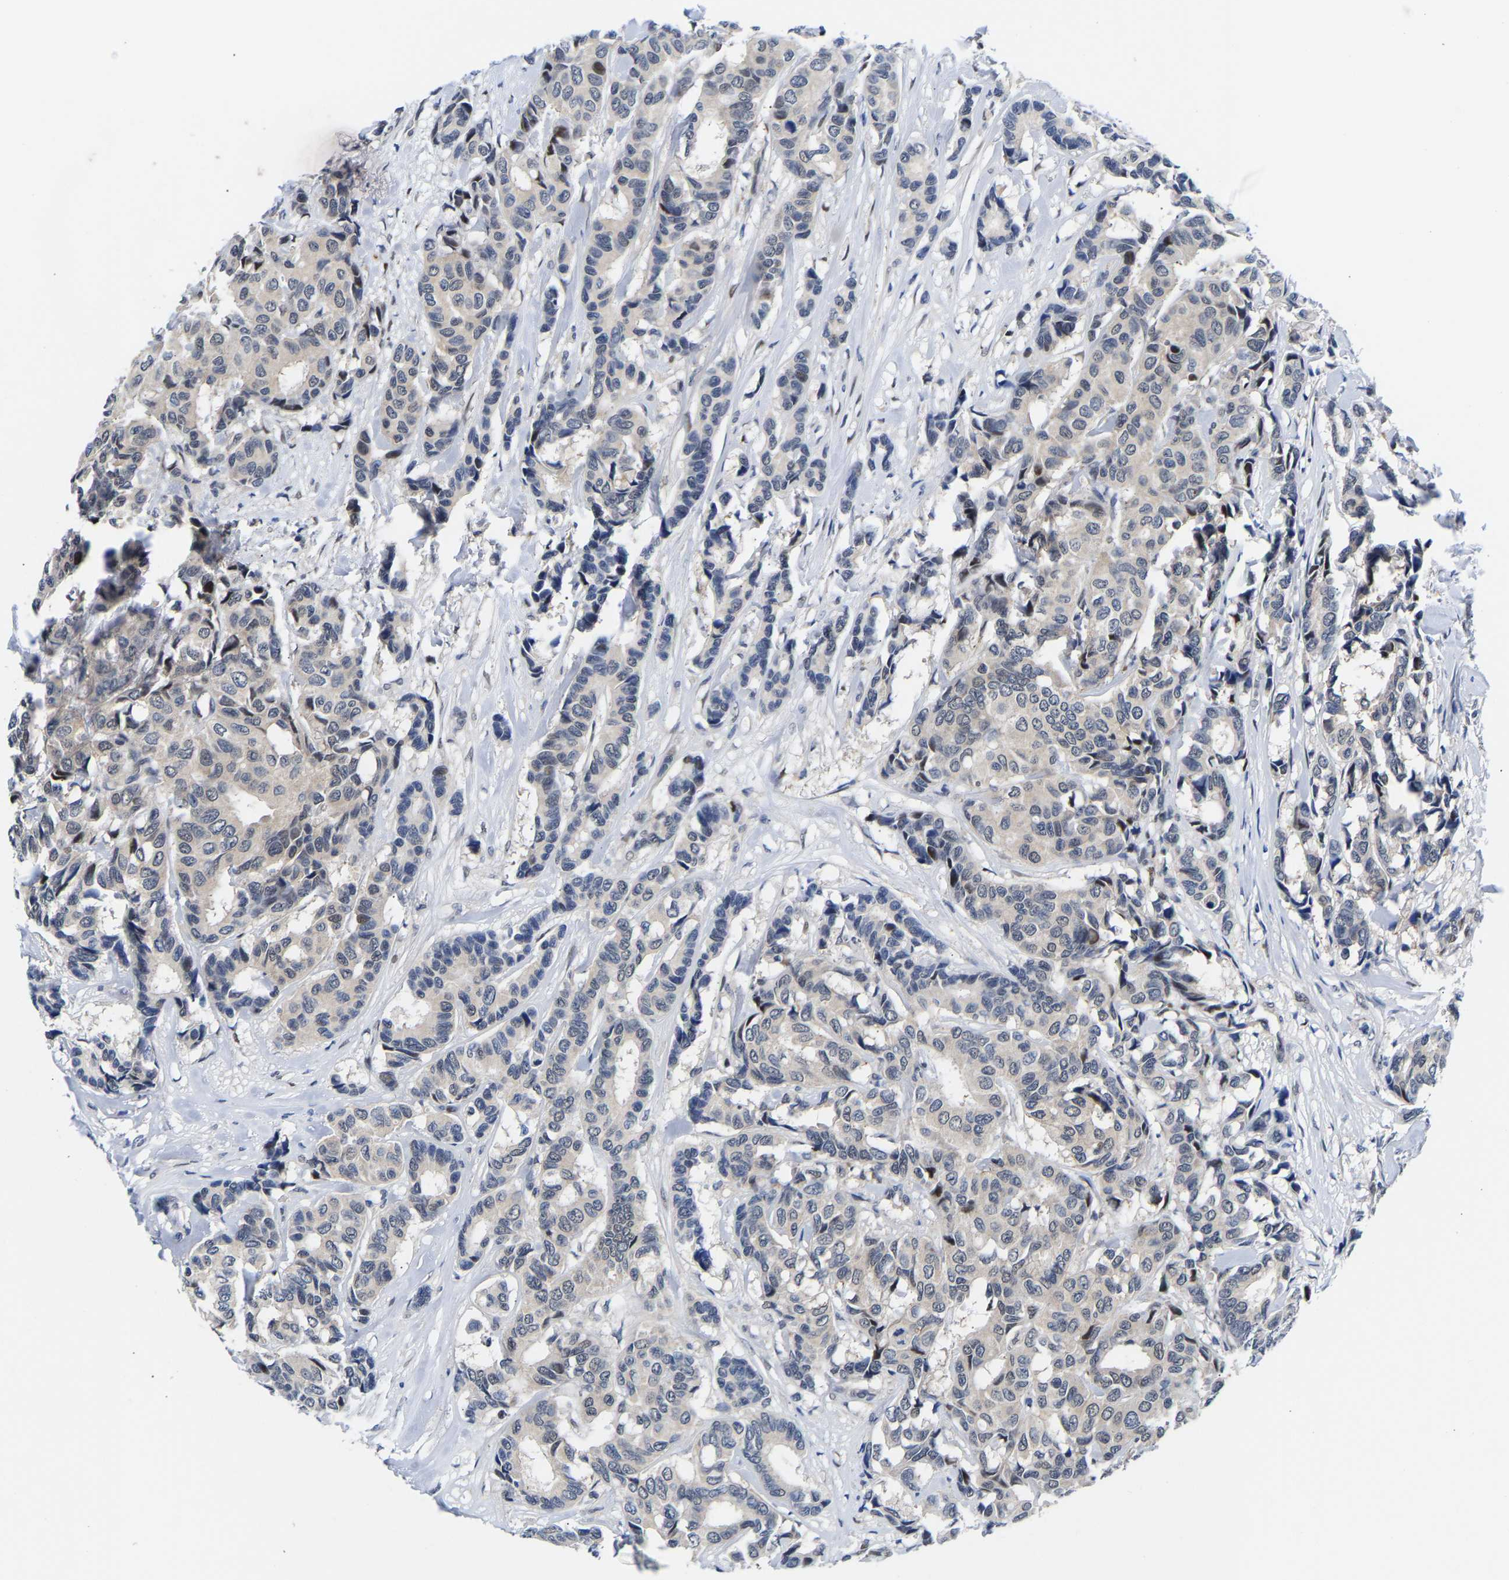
{"staining": {"intensity": "negative", "quantity": "none", "location": "none"}, "tissue": "breast cancer", "cell_type": "Tumor cells", "image_type": "cancer", "snomed": [{"axis": "morphology", "description": "Duct carcinoma"}, {"axis": "topography", "description": "Breast"}], "caption": "This is an immunohistochemistry (IHC) micrograph of breast cancer. There is no staining in tumor cells.", "gene": "PTRHD1", "patient": {"sex": "female", "age": 87}}